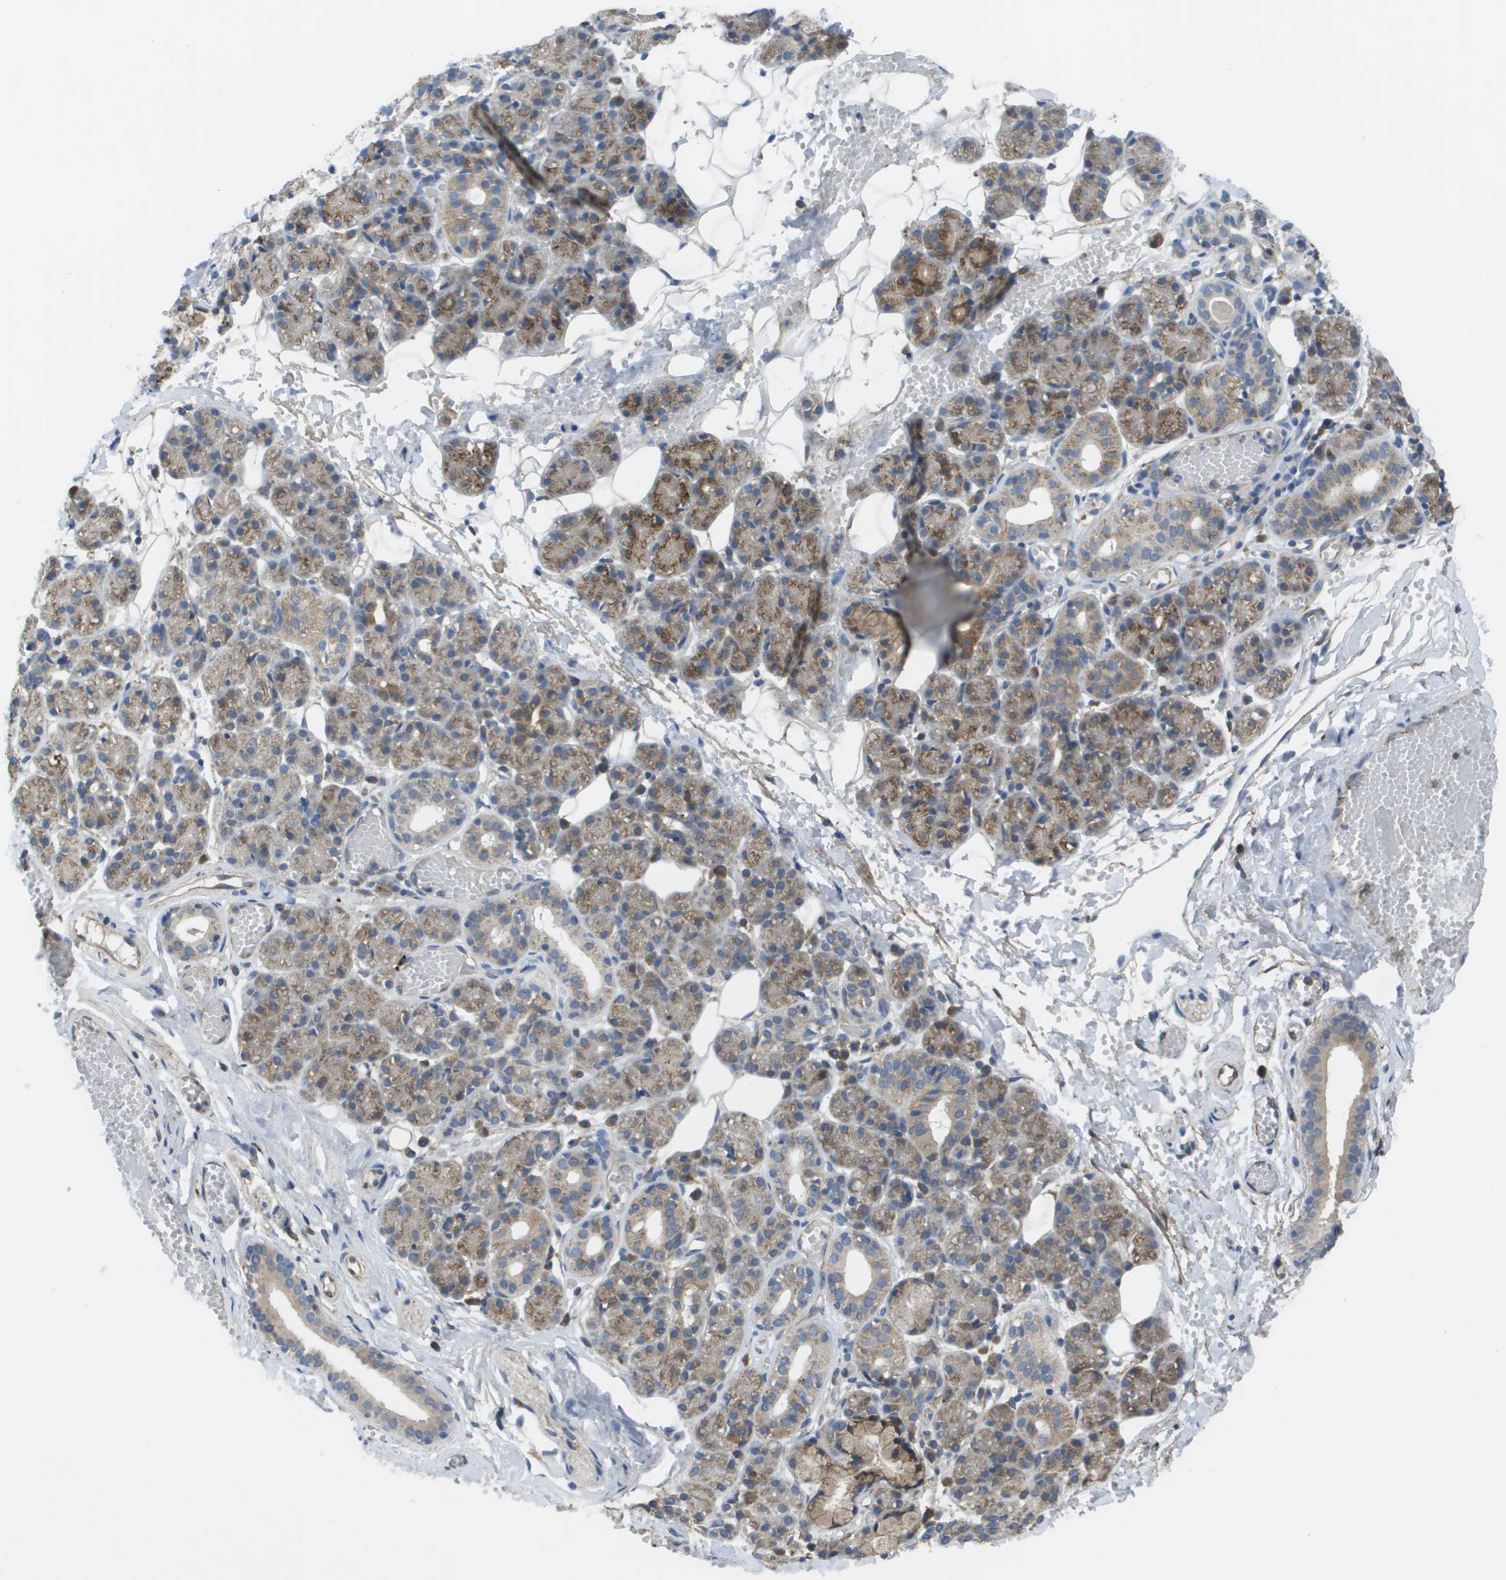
{"staining": {"intensity": "moderate", "quantity": "25%-75%", "location": "cytoplasmic/membranous"}, "tissue": "salivary gland", "cell_type": "Glandular cells", "image_type": "normal", "snomed": [{"axis": "morphology", "description": "Normal tissue, NOS"}, {"axis": "topography", "description": "Salivary gland"}], "caption": "Salivary gland stained with DAB immunohistochemistry reveals medium levels of moderate cytoplasmic/membranous expression in approximately 25%-75% of glandular cells.", "gene": "CLCN2", "patient": {"sex": "male", "age": 63}}